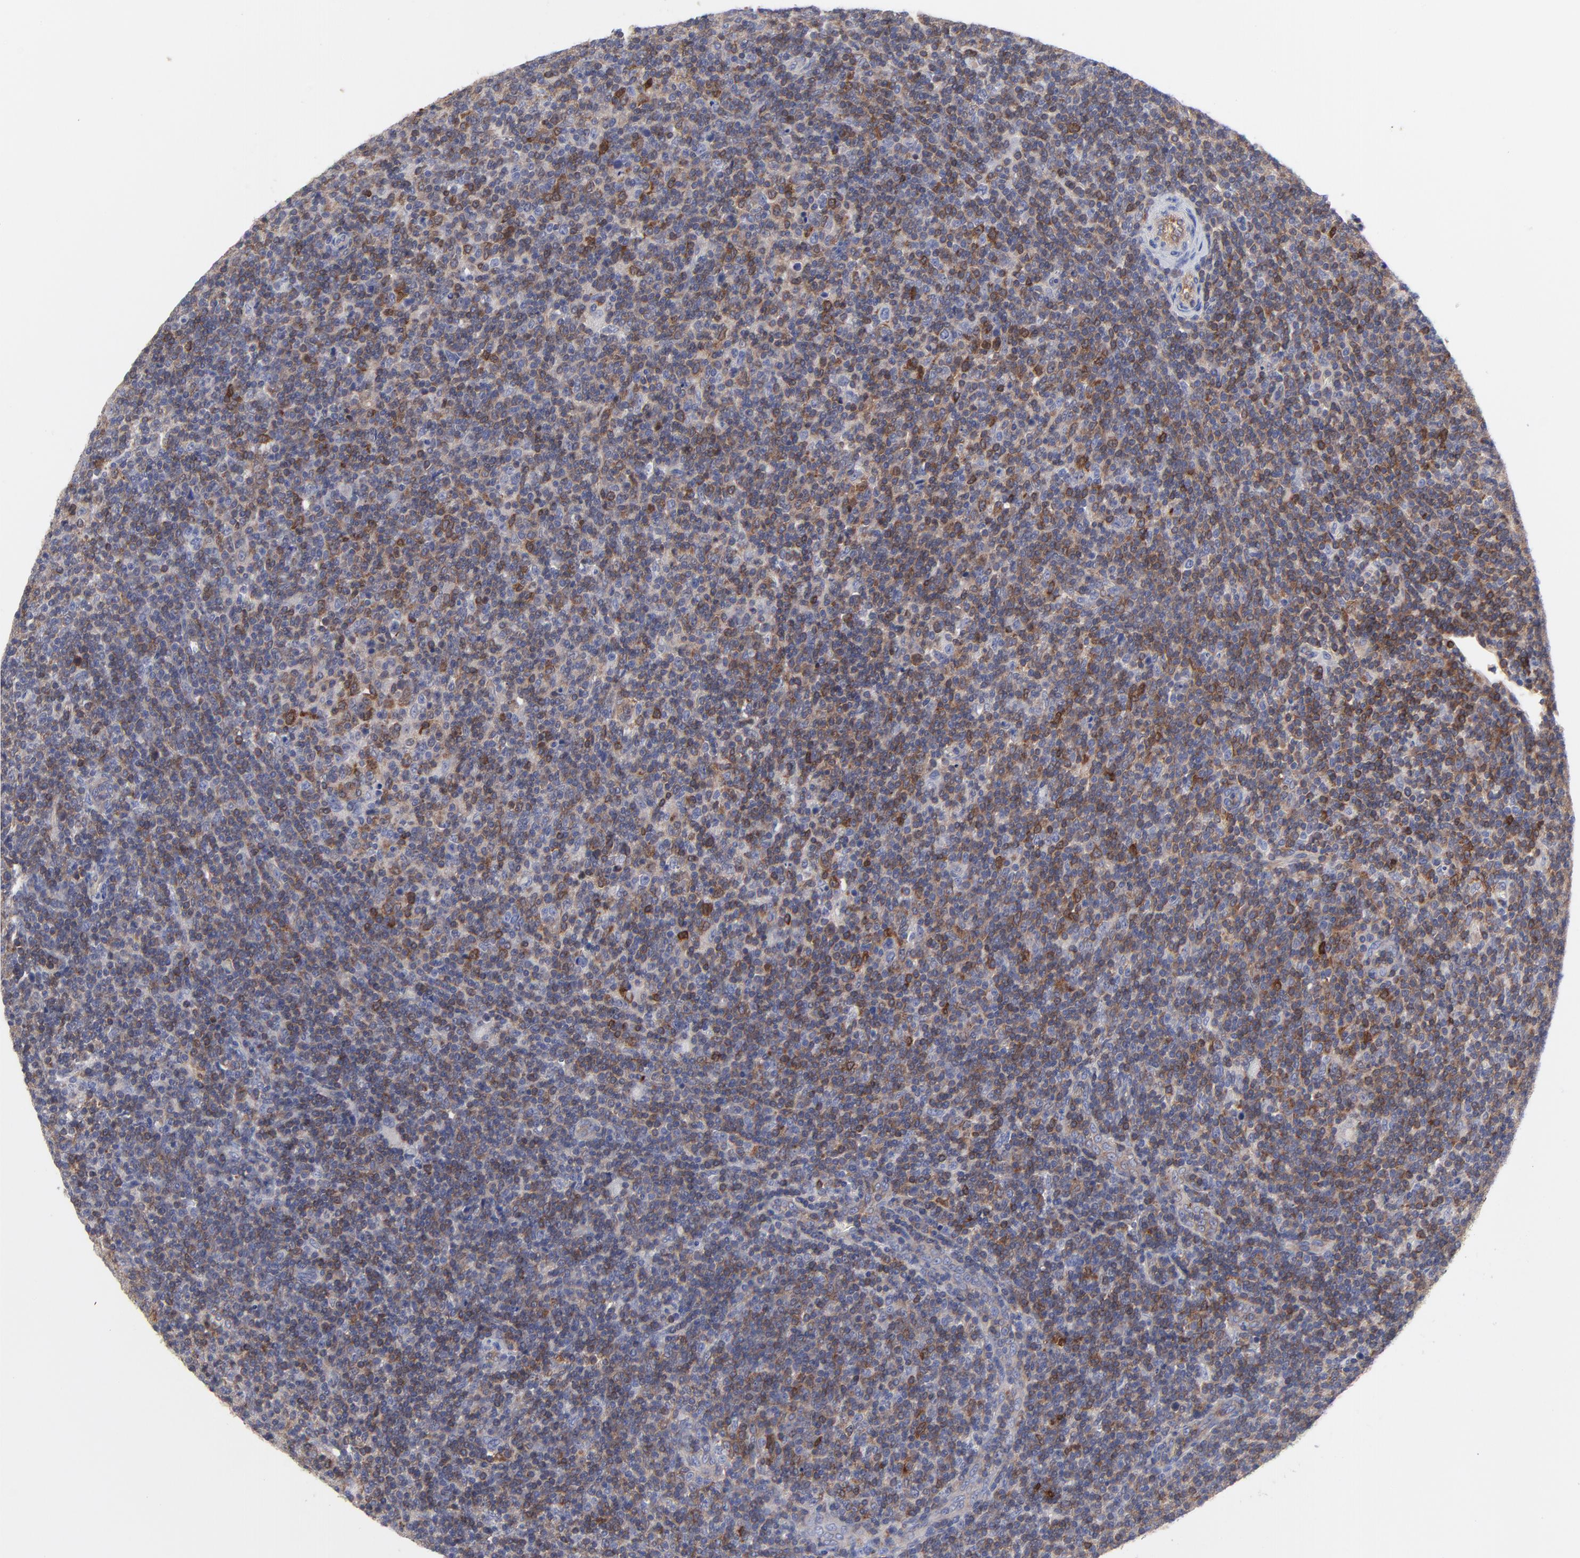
{"staining": {"intensity": "moderate", "quantity": "25%-75%", "location": "cytoplasmic/membranous"}, "tissue": "lymphoma", "cell_type": "Tumor cells", "image_type": "cancer", "snomed": [{"axis": "morphology", "description": "Malignant lymphoma, non-Hodgkin's type, Low grade"}, {"axis": "topography", "description": "Lymph node"}], "caption": "IHC photomicrograph of lymphoma stained for a protein (brown), which shows medium levels of moderate cytoplasmic/membranous positivity in approximately 25%-75% of tumor cells.", "gene": "NFKBIA", "patient": {"sex": "male", "age": 70}}